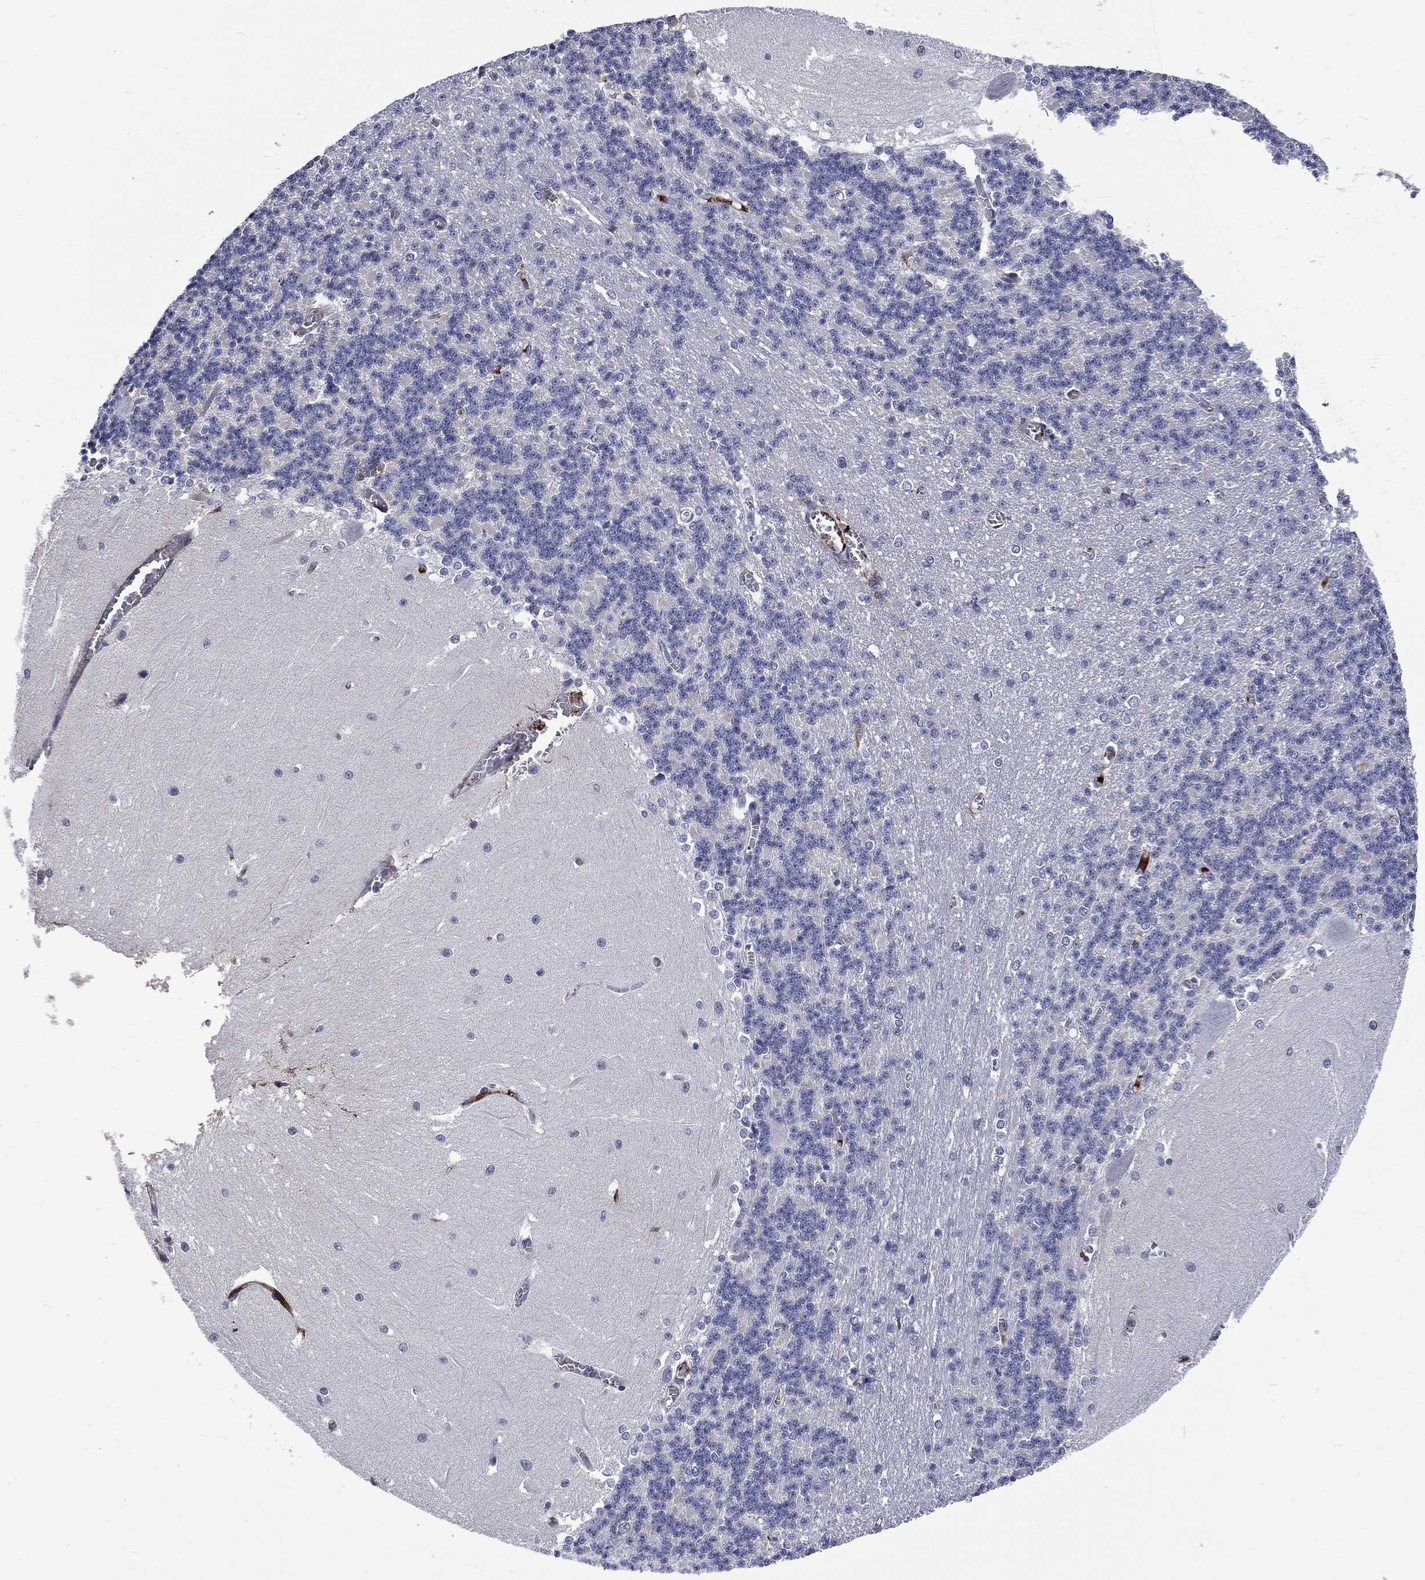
{"staining": {"intensity": "negative", "quantity": "none", "location": "none"}, "tissue": "cerebellum", "cell_type": "Cells in granular layer", "image_type": "normal", "snomed": [{"axis": "morphology", "description": "Normal tissue, NOS"}, {"axis": "topography", "description": "Cerebellum"}], "caption": "This is an immunohistochemistry (IHC) histopathology image of unremarkable cerebellum. There is no expression in cells in granular layer.", "gene": "FGG", "patient": {"sex": "male", "age": 37}}